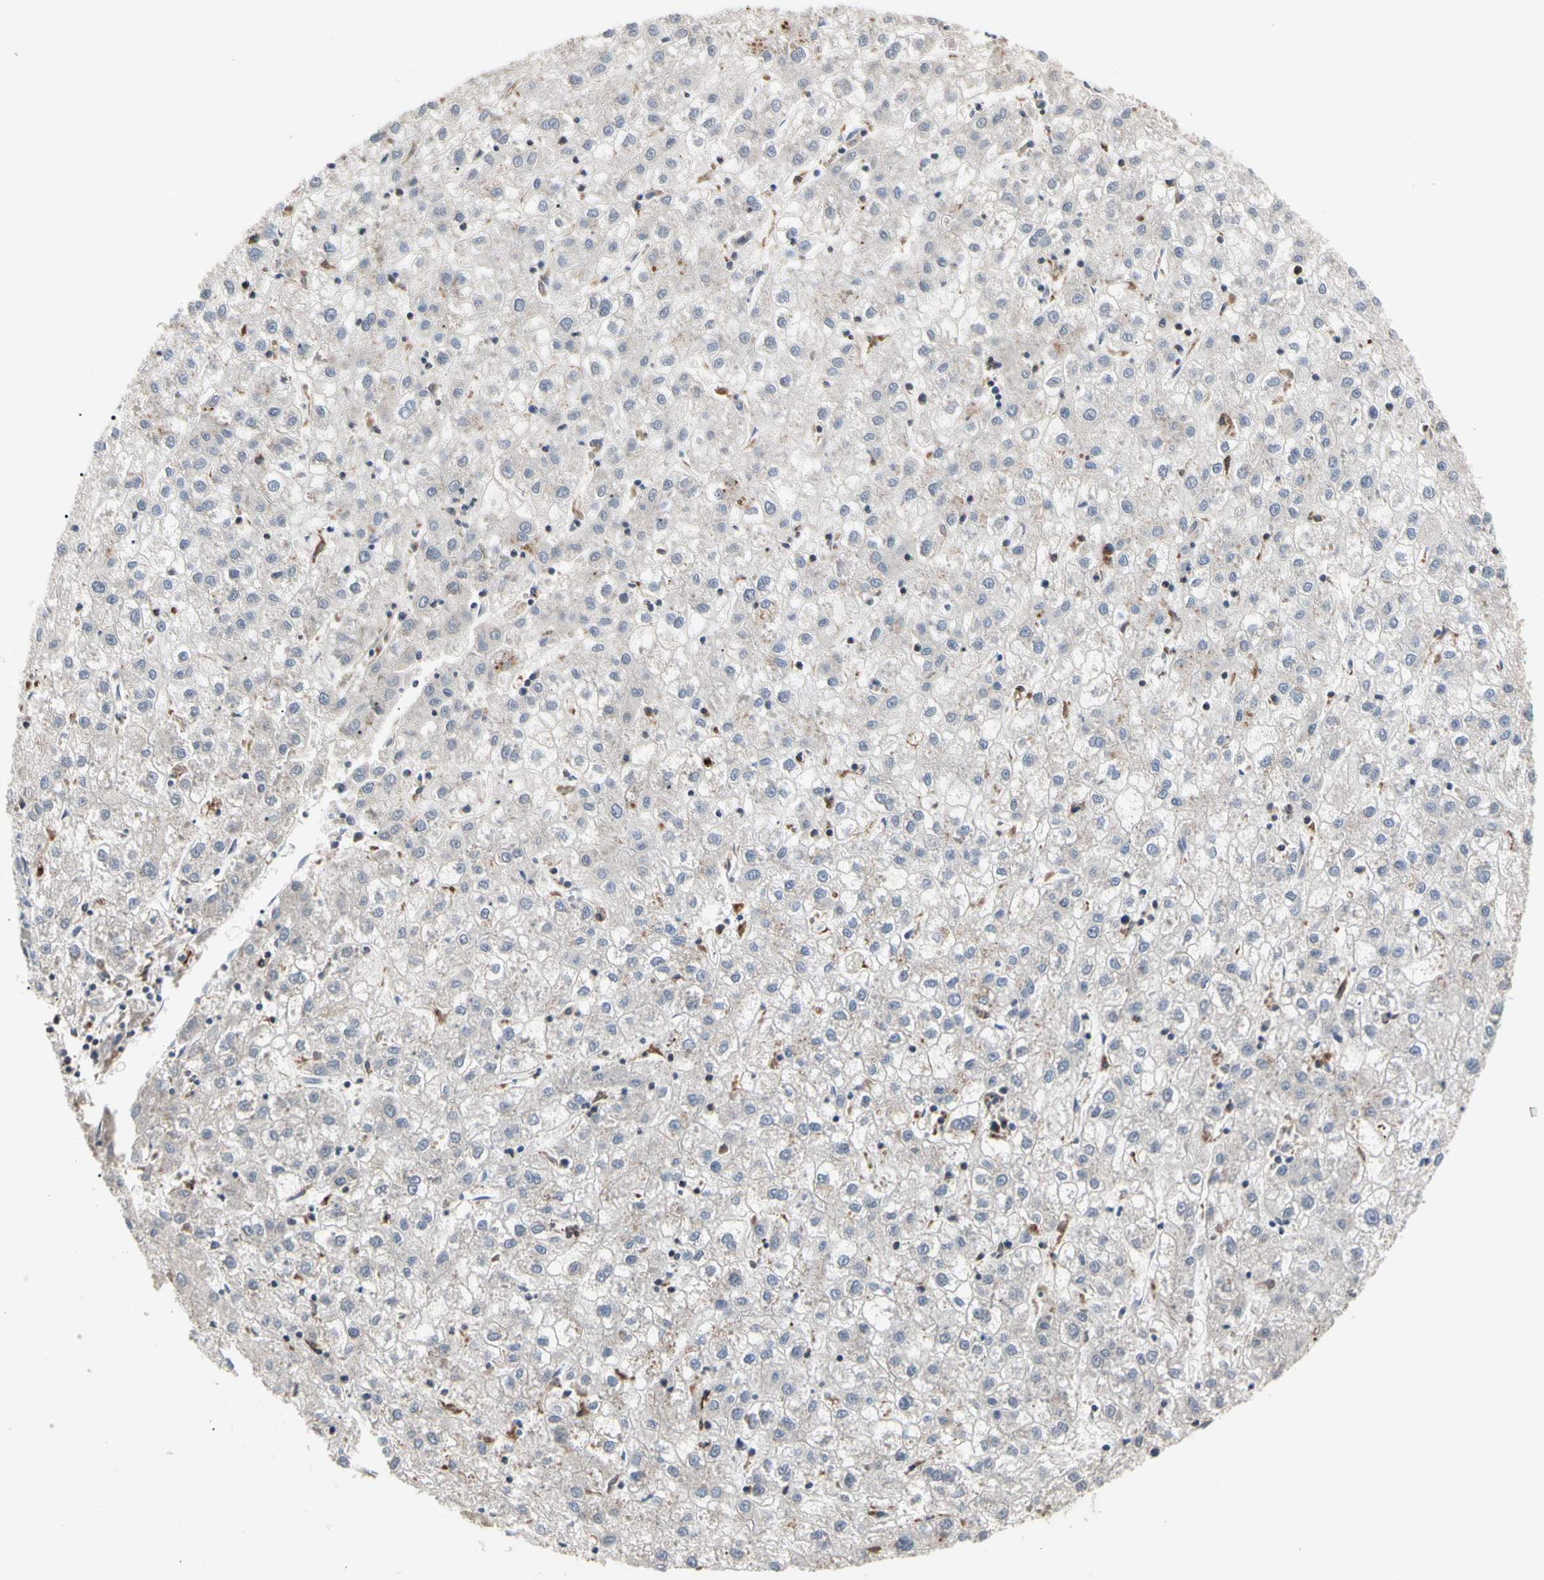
{"staining": {"intensity": "weak", "quantity": "<25%", "location": "cytoplasmic/membranous"}, "tissue": "liver cancer", "cell_type": "Tumor cells", "image_type": "cancer", "snomed": [{"axis": "morphology", "description": "Carcinoma, Hepatocellular, NOS"}, {"axis": "topography", "description": "Liver"}], "caption": "Tumor cells show no significant protein positivity in liver cancer (hepatocellular carcinoma).", "gene": "ADA2", "patient": {"sex": "male", "age": 72}}